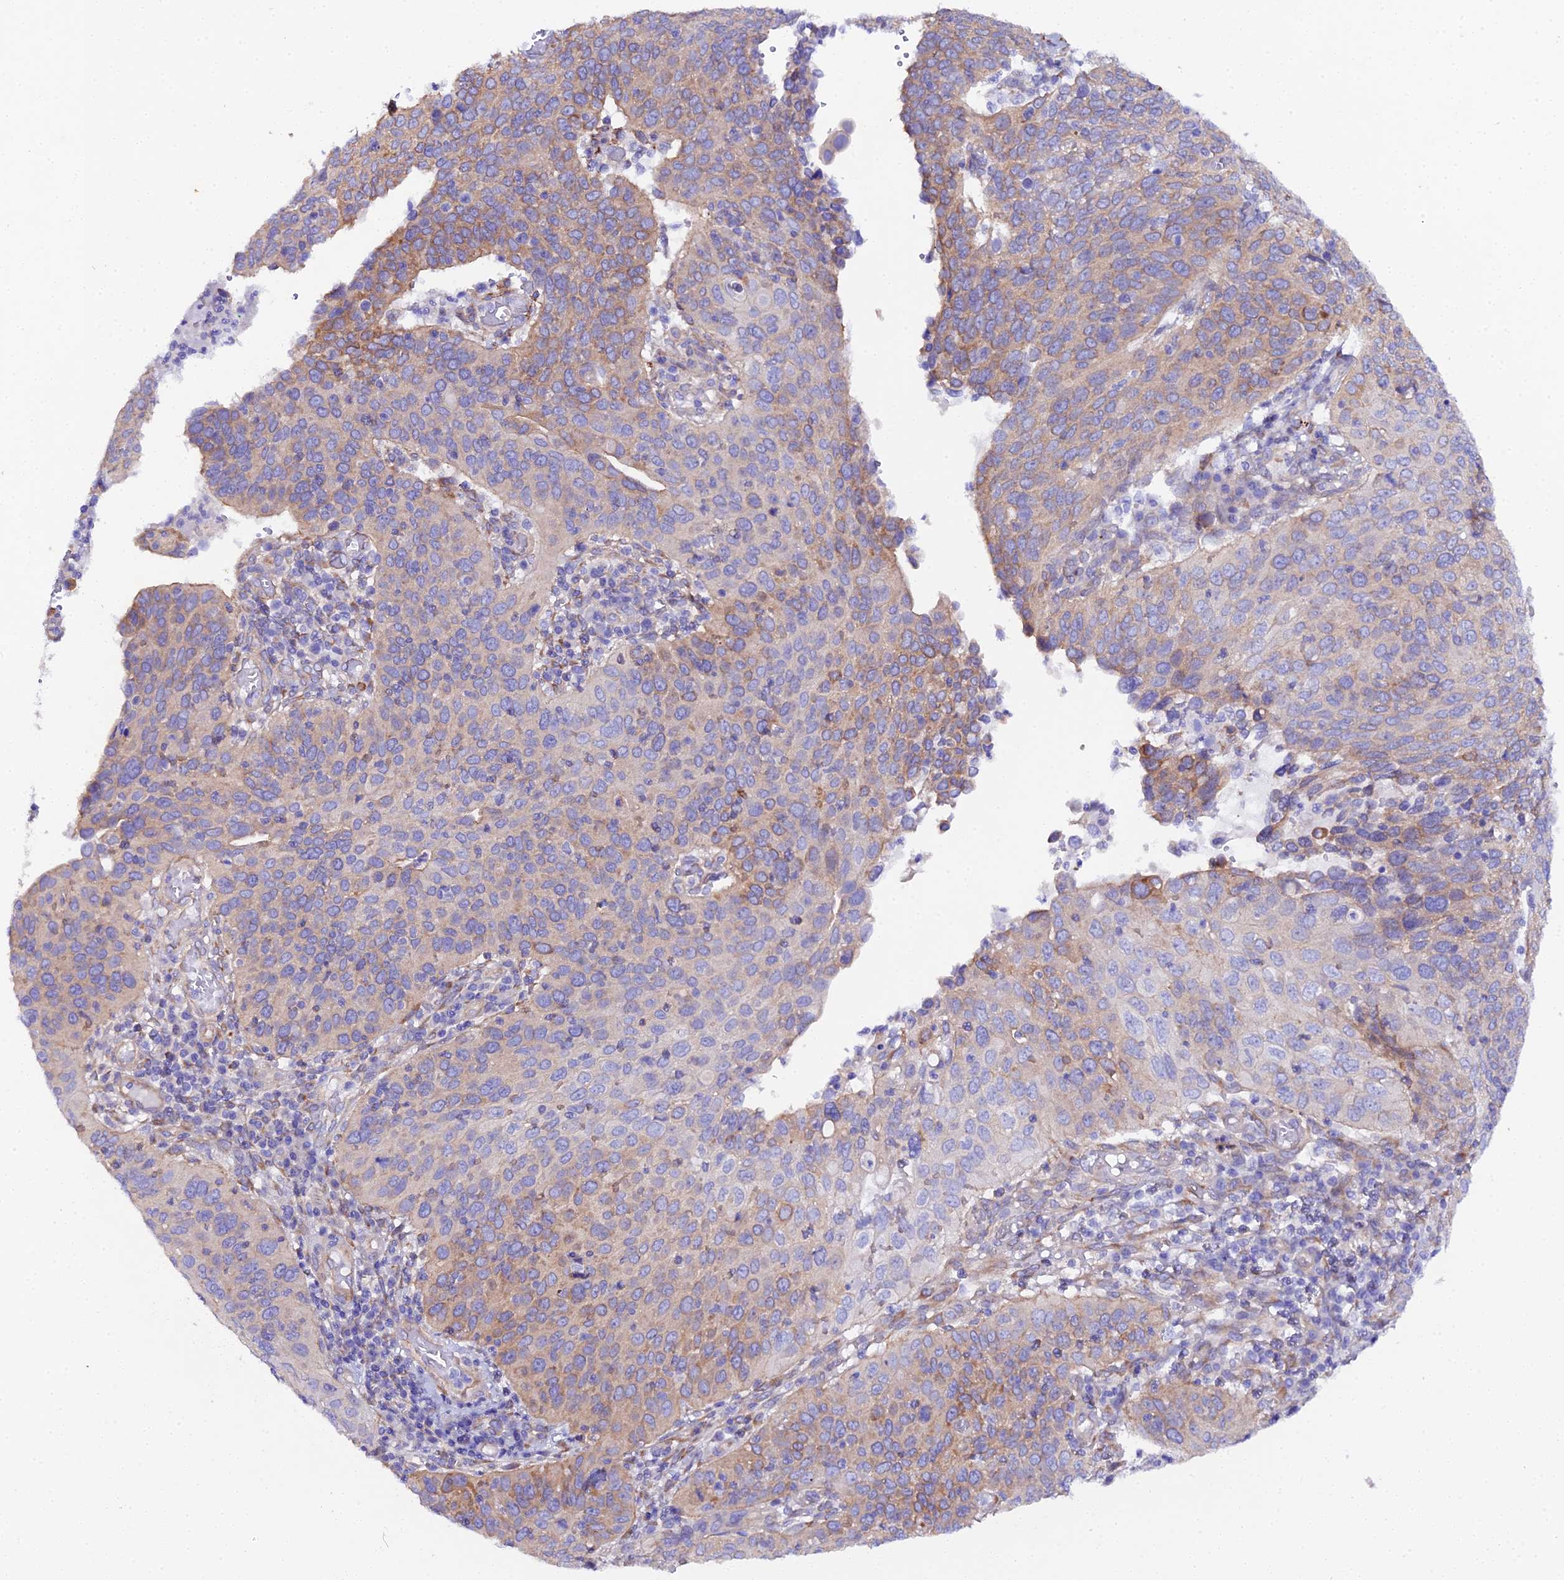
{"staining": {"intensity": "moderate", "quantity": "25%-75%", "location": "cytoplasmic/membranous"}, "tissue": "cervical cancer", "cell_type": "Tumor cells", "image_type": "cancer", "snomed": [{"axis": "morphology", "description": "Squamous cell carcinoma, NOS"}, {"axis": "topography", "description": "Cervix"}], "caption": "Immunohistochemical staining of human cervical cancer displays medium levels of moderate cytoplasmic/membranous expression in about 25%-75% of tumor cells. (DAB (3,3'-diaminobenzidine) = brown stain, brightfield microscopy at high magnification).", "gene": "CFAP45", "patient": {"sex": "female", "age": 36}}